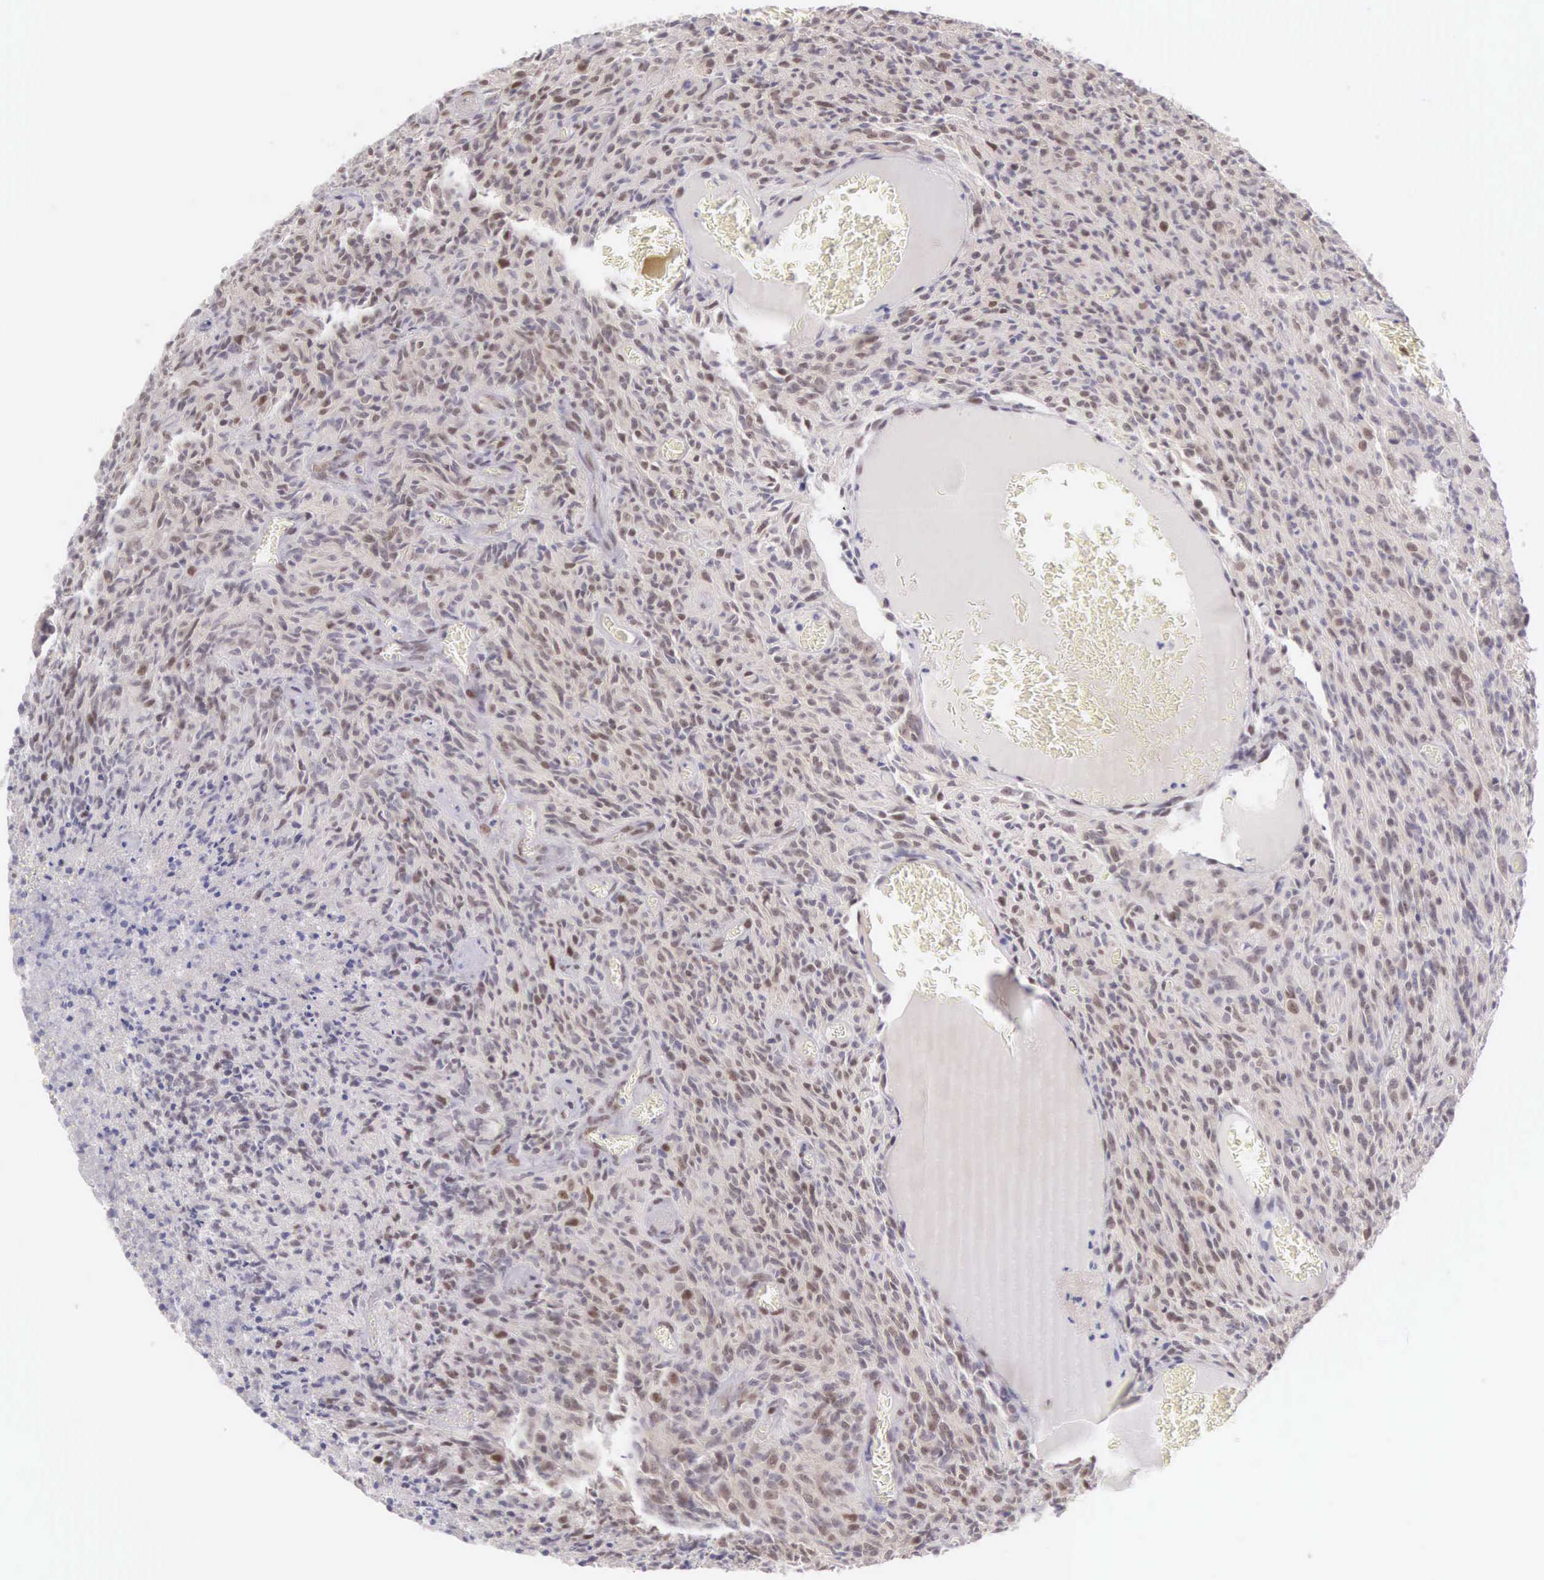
{"staining": {"intensity": "weak", "quantity": "<25%", "location": "nuclear"}, "tissue": "glioma", "cell_type": "Tumor cells", "image_type": "cancer", "snomed": [{"axis": "morphology", "description": "Glioma, malignant, High grade"}, {"axis": "topography", "description": "Brain"}], "caption": "Tumor cells show no significant protein staining in malignant glioma (high-grade).", "gene": "CCDC117", "patient": {"sex": "male", "age": 56}}